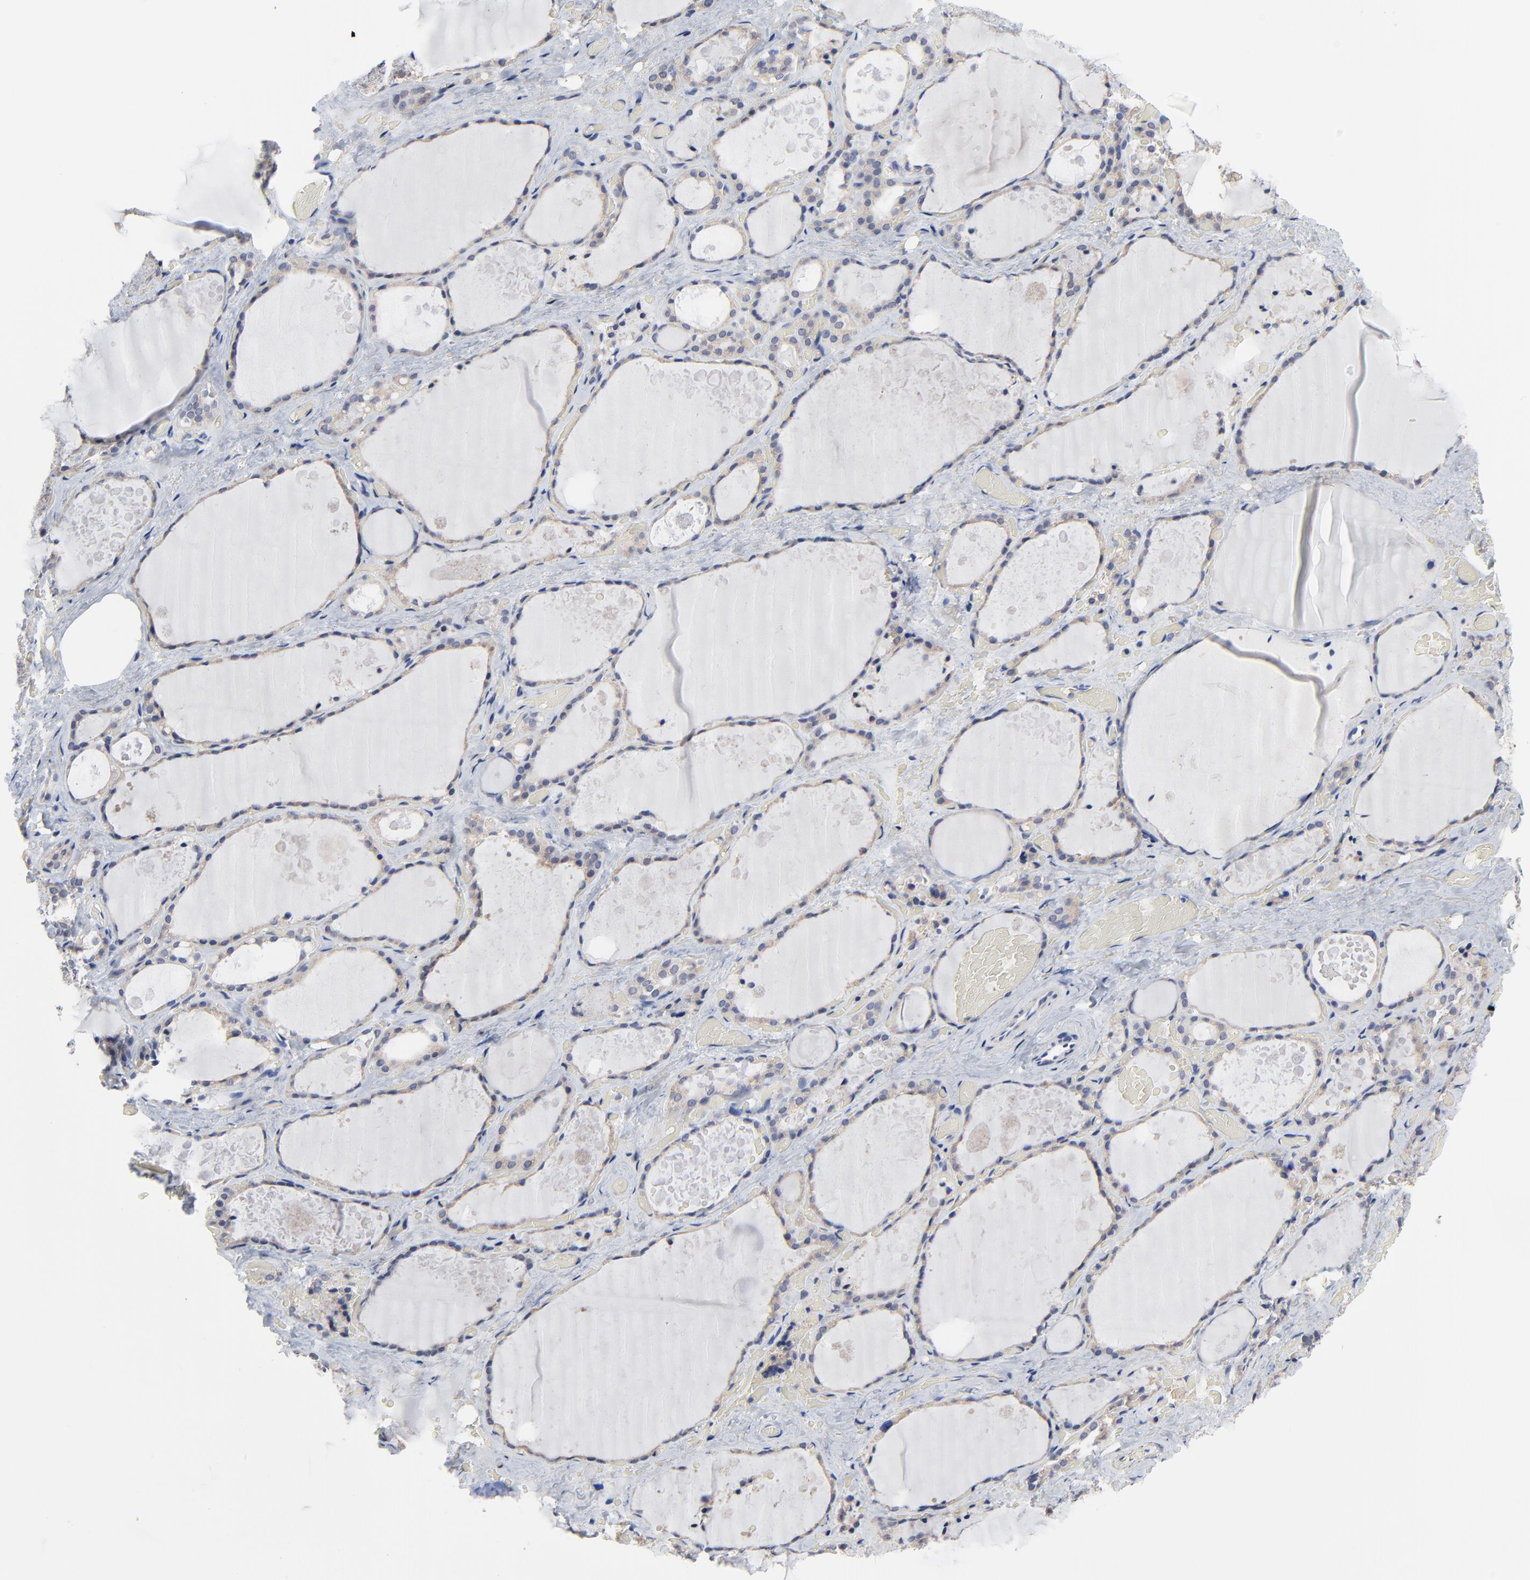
{"staining": {"intensity": "weak", "quantity": ">75%", "location": "cytoplasmic/membranous"}, "tissue": "thyroid gland", "cell_type": "Glandular cells", "image_type": "normal", "snomed": [{"axis": "morphology", "description": "Normal tissue, NOS"}, {"axis": "topography", "description": "Thyroid gland"}], "caption": "Glandular cells reveal low levels of weak cytoplasmic/membranous positivity in approximately >75% of cells in benign thyroid gland. The protein is shown in brown color, while the nuclei are stained blue.", "gene": "DHRSX", "patient": {"sex": "male", "age": 61}}